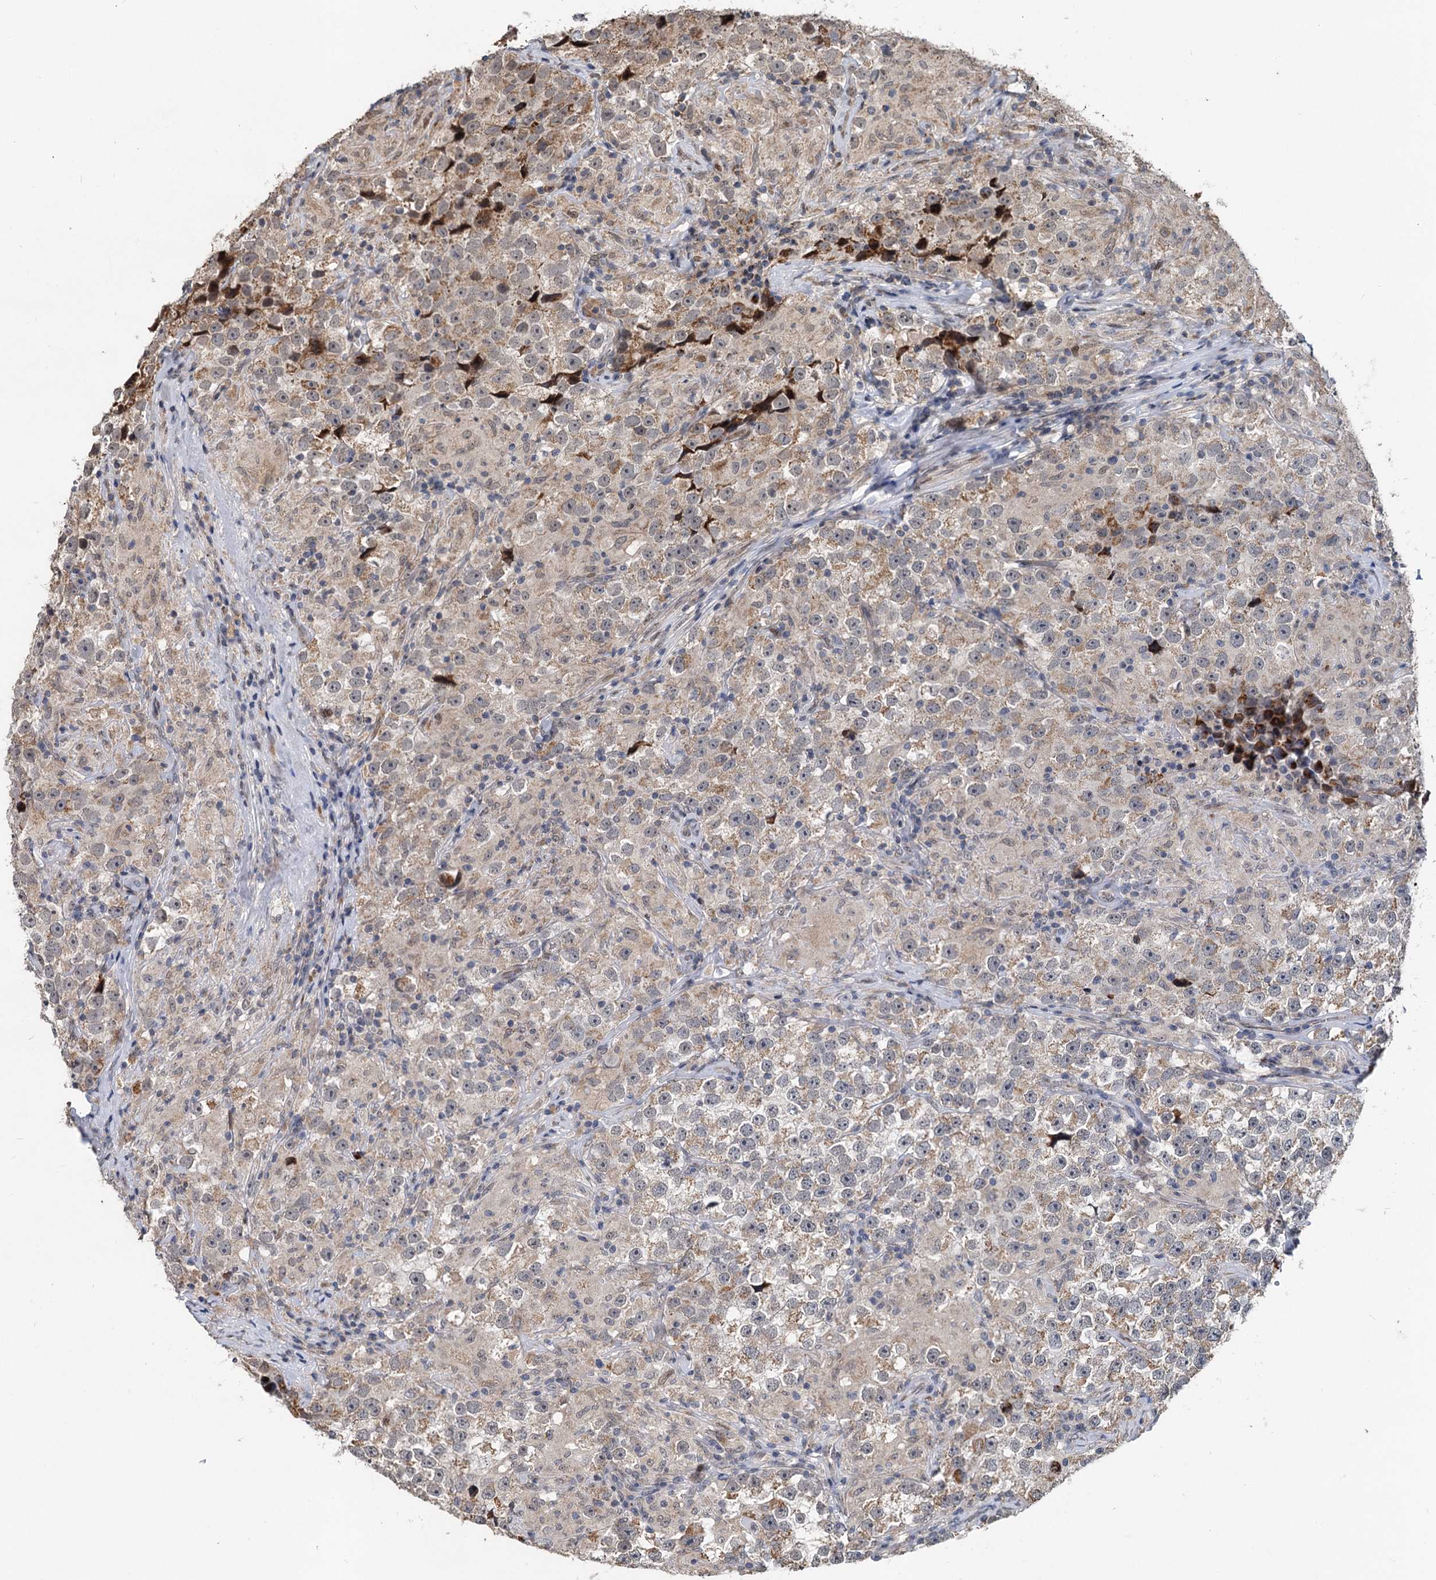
{"staining": {"intensity": "moderate", "quantity": "25%-75%", "location": "cytoplasmic/membranous"}, "tissue": "testis cancer", "cell_type": "Tumor cells", "image_type": "cancer", "snomed": [{"axis": "morphology", "description": "Seminoma, NOS"}, {"axis": "topography", "description": "Testis"}], "caption": "Human seminoma (testis) stained with a protein marker displays moderate staining in tumor cells.", "gene": "RITA1", "patient": {"sex": "male", "age": 46}}